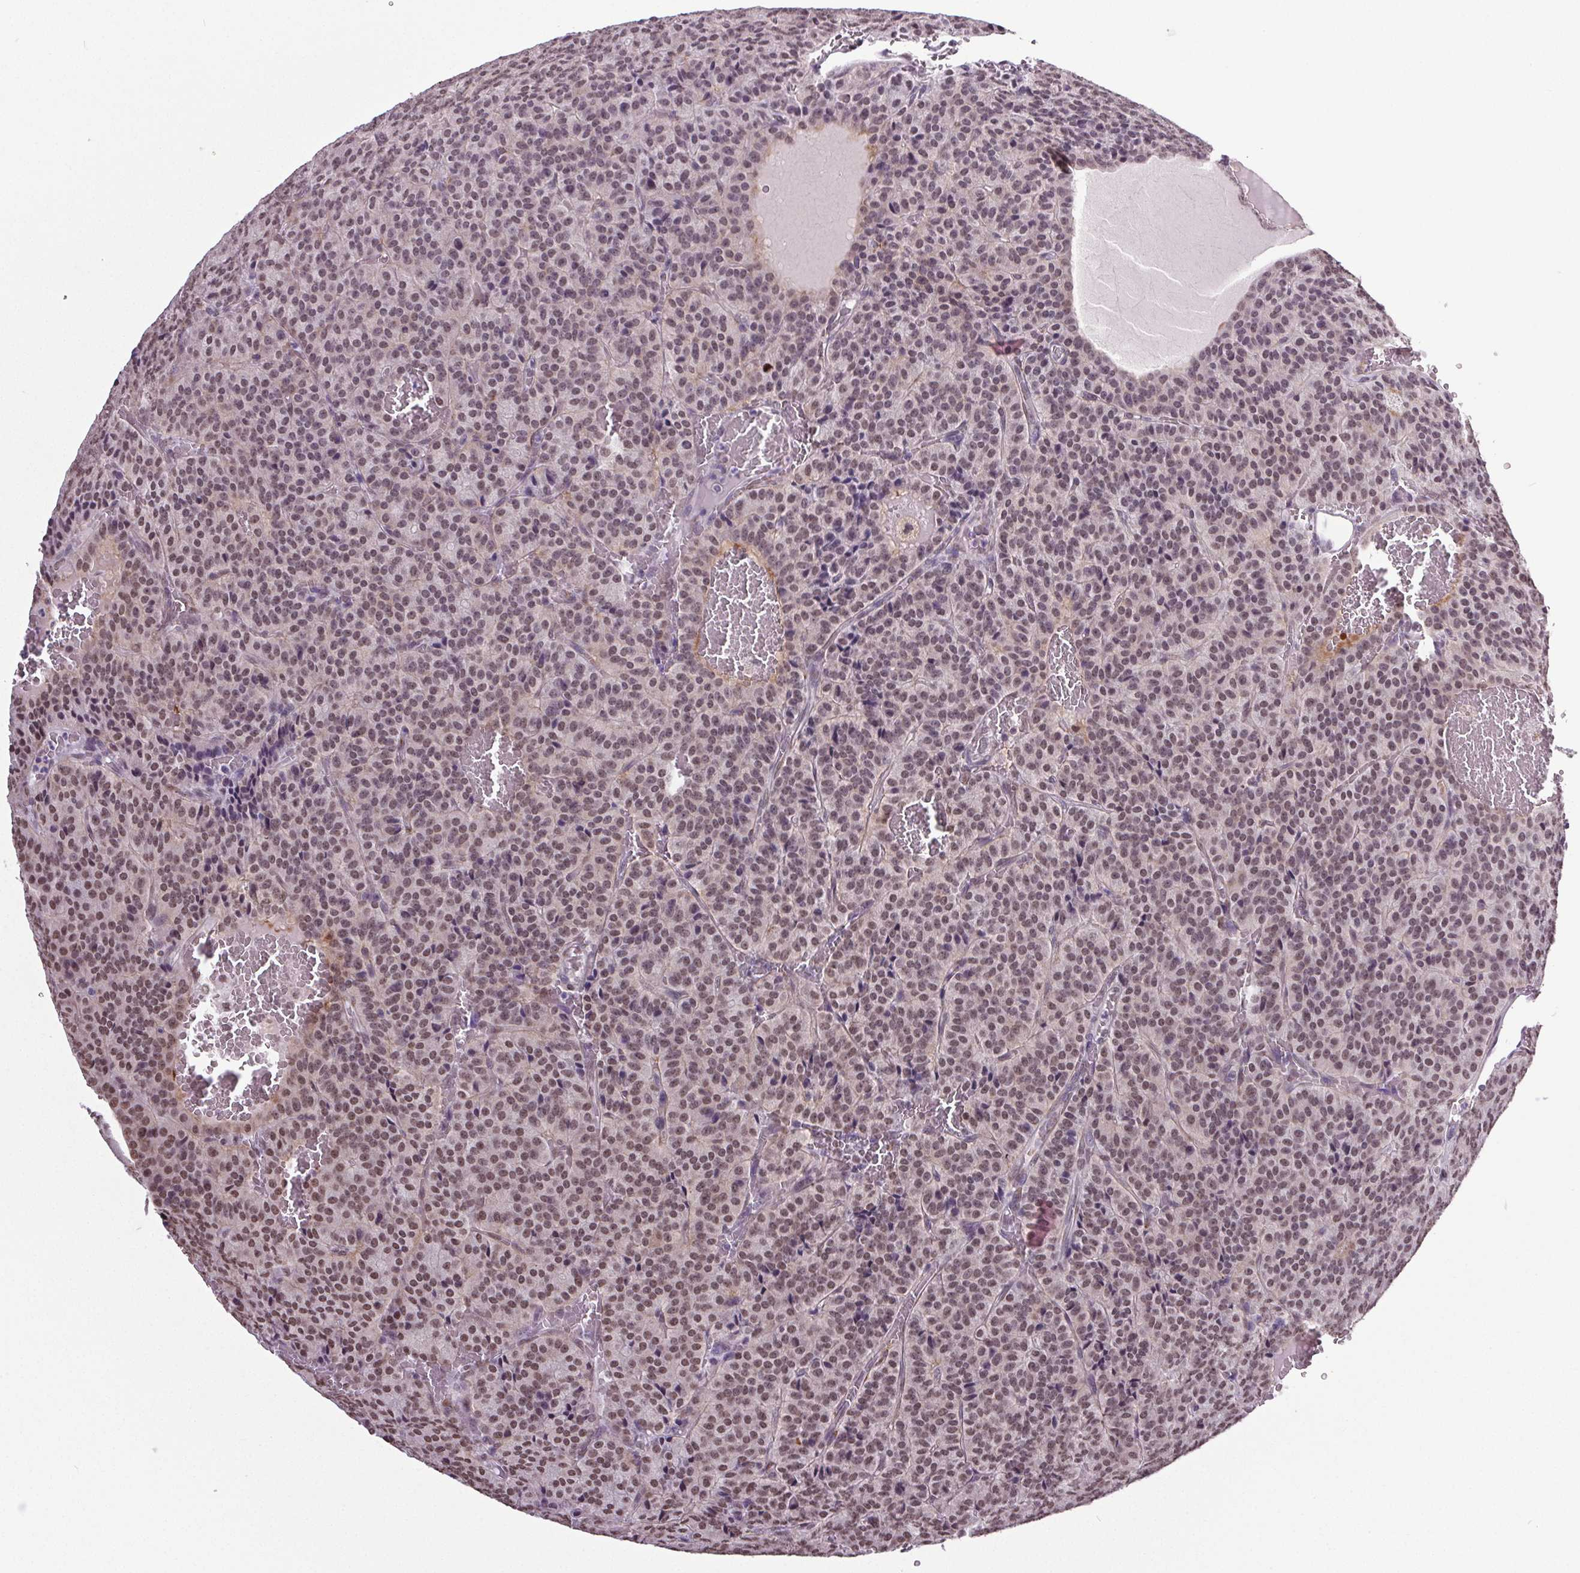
{"staining": {"intensity": "moderate", "quantity": "25%-75%", "location": "nuclear"}, "tissue": "carcinoid", "cell_type": "Tumor cells", "image_type": "cancer", "snomed": [{"axis": "morphology", "description": "Carcinoid, malignant, NOS"}, {"axis": "topography", "description": "Lung"}], "caption": "This is a histology image of IHC staining of carcinoid, which shows moderate expression in the nuclear of tumor cells.", "gene": "GP6", "patient": {"sex": "male", "age": 70}}